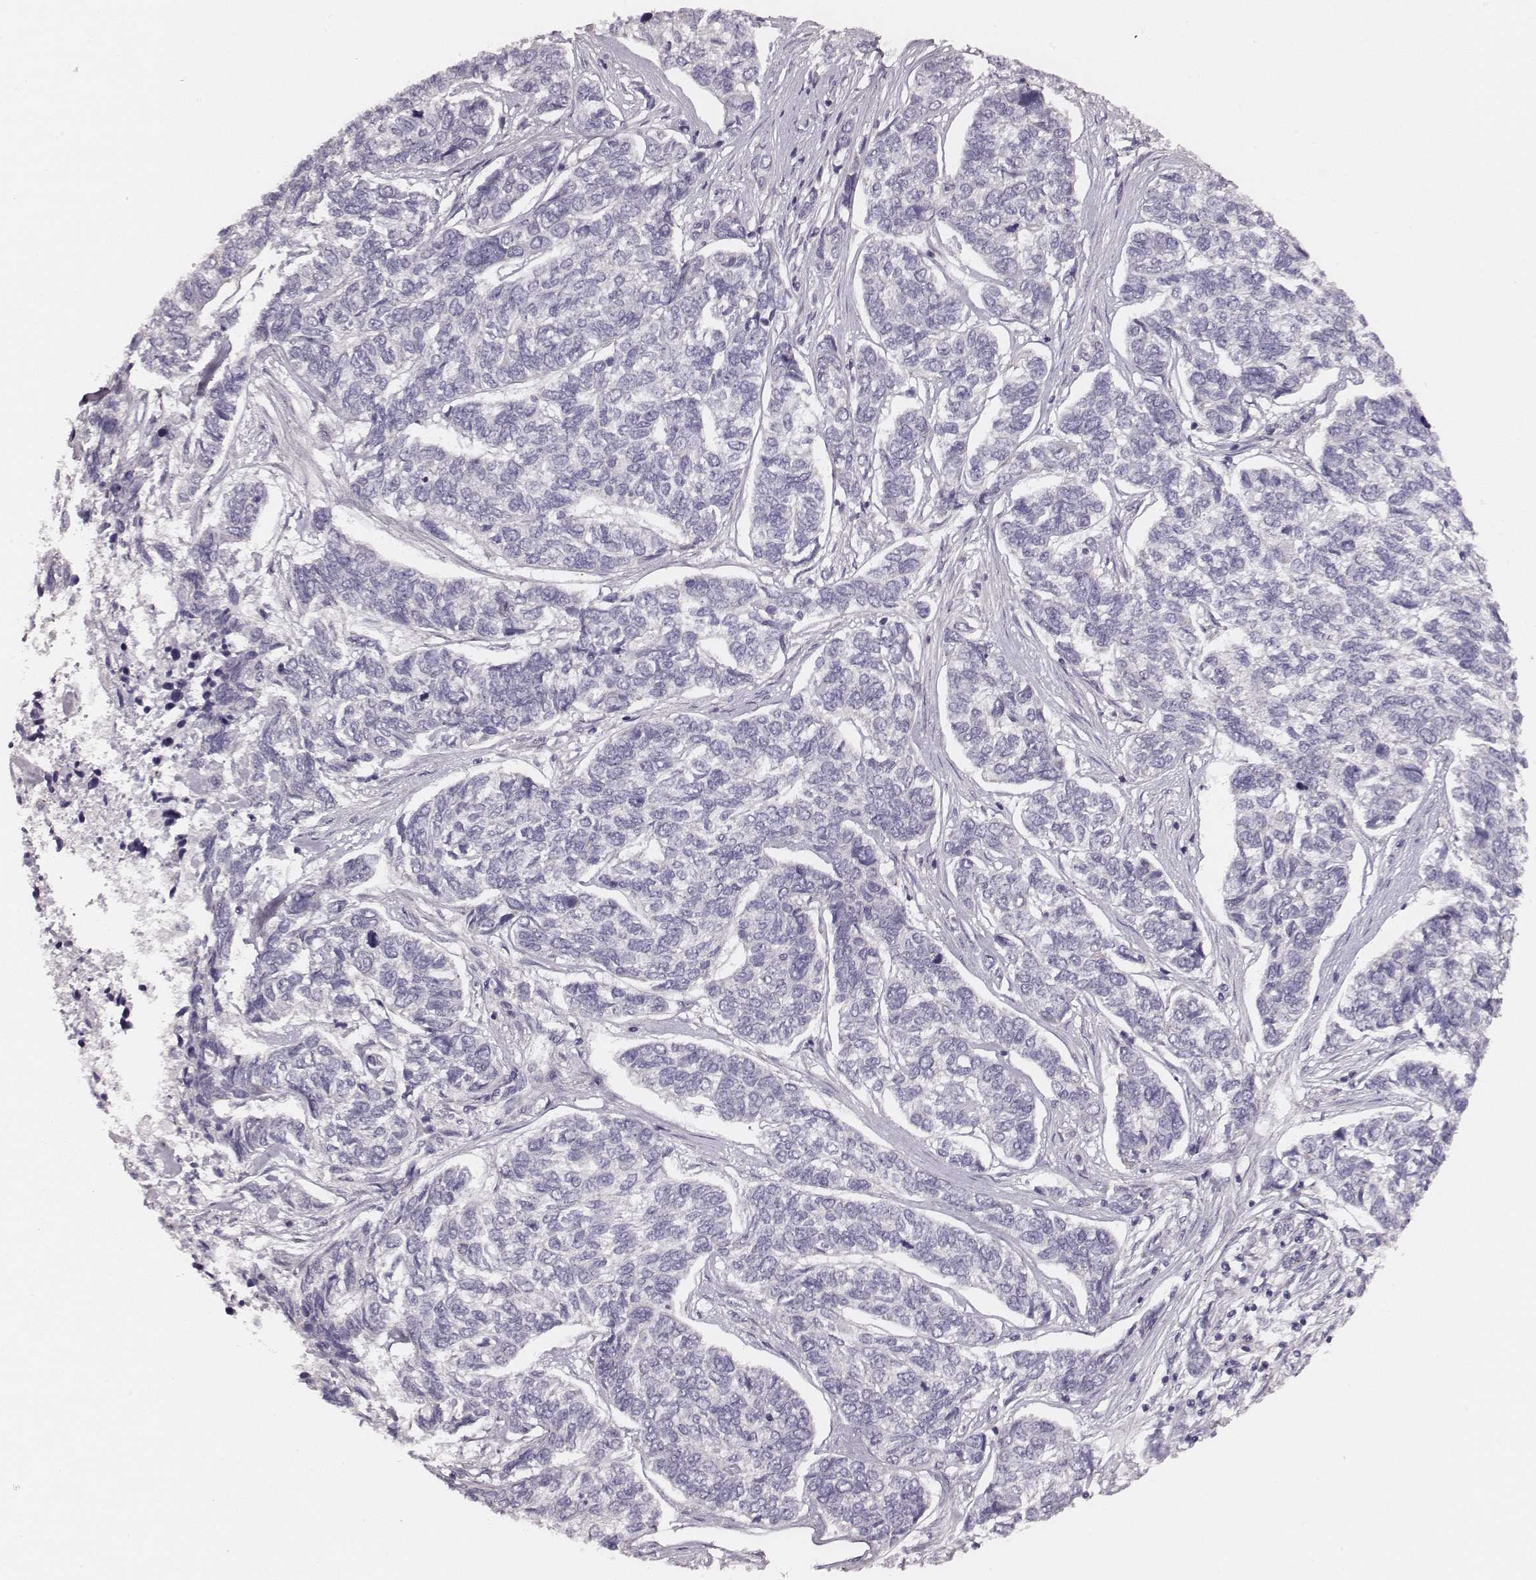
{"staining": {"intensity": "negative", "quantity": "none", "location": "none"}, "tissue": "skin cancer", "cell_type": "Tumor cells", "image_type": "cancer", "snomed": [{"axis": "morphology", "description": "Basal cell carcinoma"}, {"axis": "topography", "description": "Skin"}], "caption": "Tumor cells are negative for protein expression in human skin basal cell carcinoma.", "gene": "UBL4B", "patient": {"sex": "female", "age": 65}}